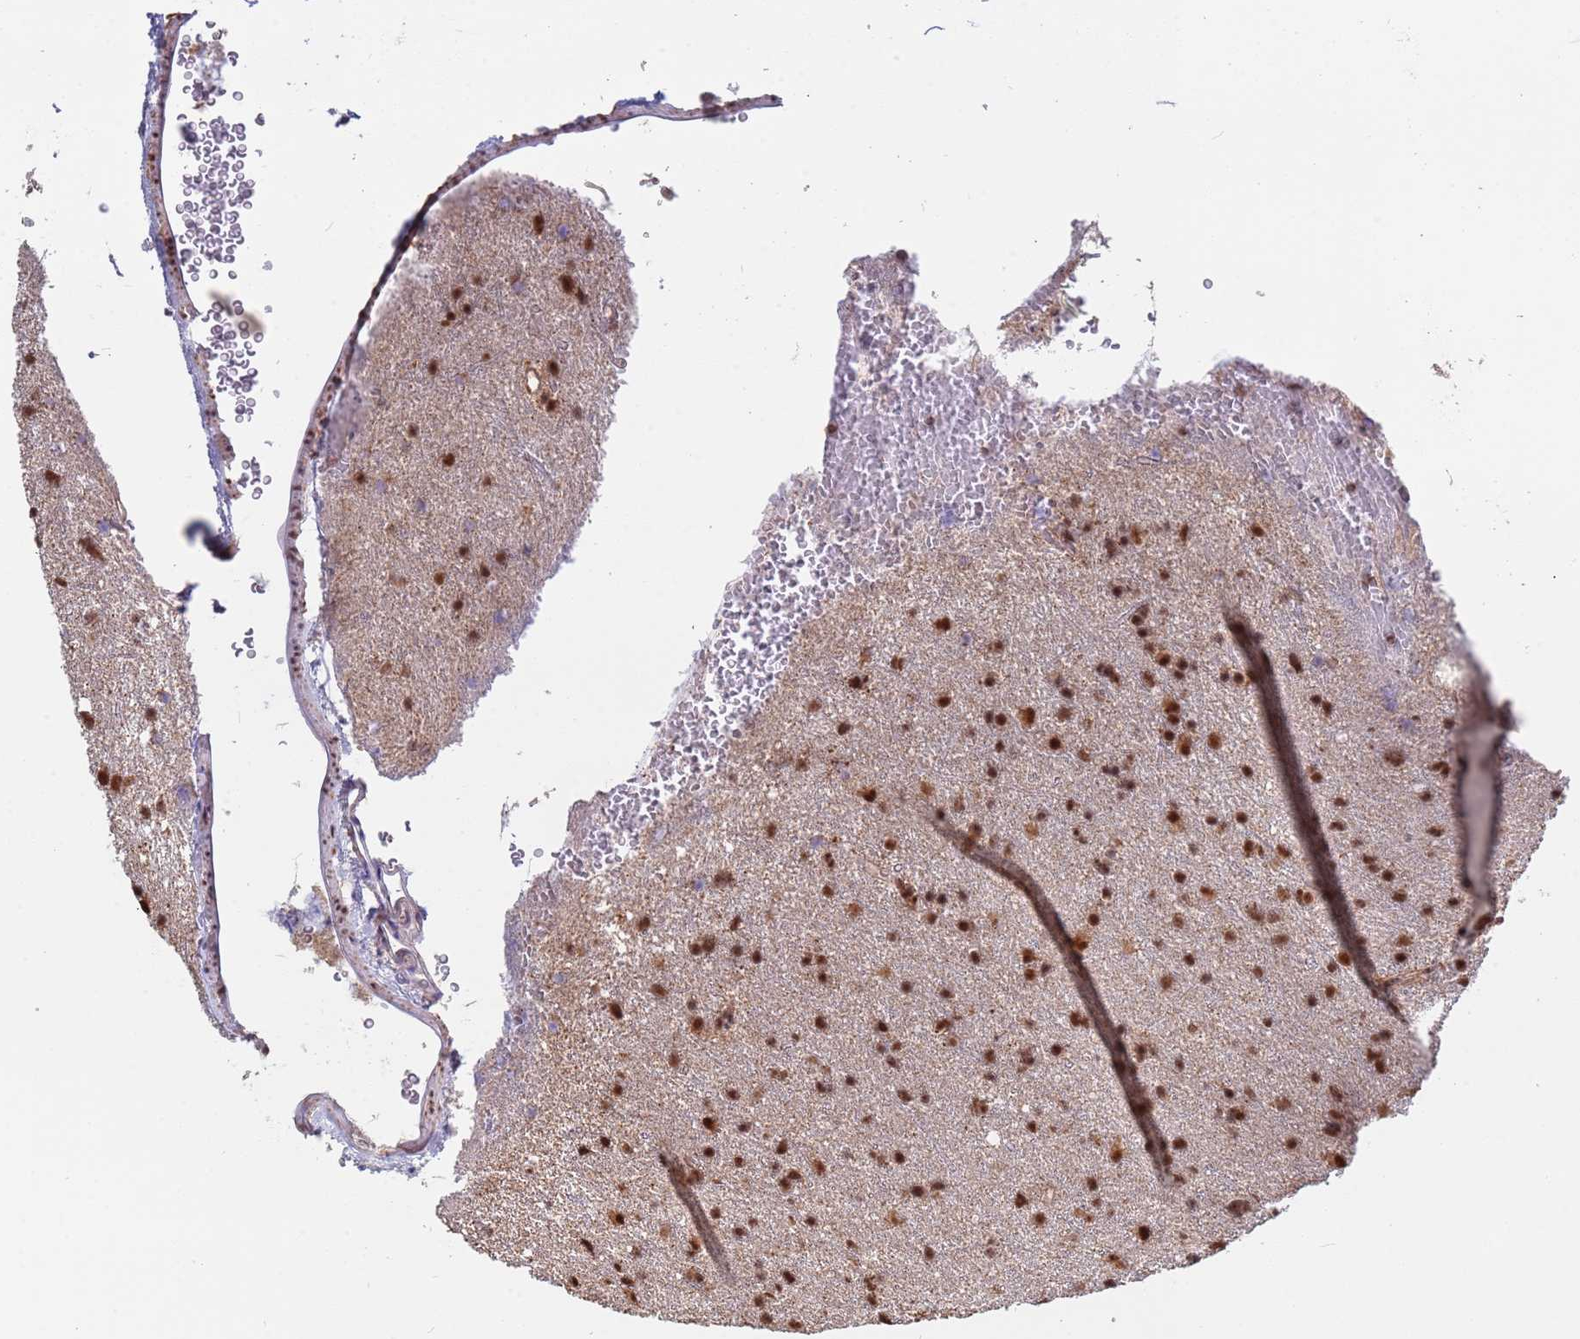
{"staining": {"intensity": "strong", "quantity": ">75%", "location": "nuclear"}, "tissue": "glioma", "cell_type": "Tumor cells", "image_type": "cancer", "snomed": [{"axis": "morphology", "description": "Glioma, malignant, Low grade"}, {"axis": "topography", "description": "Cerebral cortex"}], "caption": "High-power microscopy captured an immunohistochemistry (IHC) histopathology image of glioma, revealing strong nuclear staining in about >75% of tumor cells.", "gene": "DENND2B", "patient": {"sex": "female", "age": 39}}